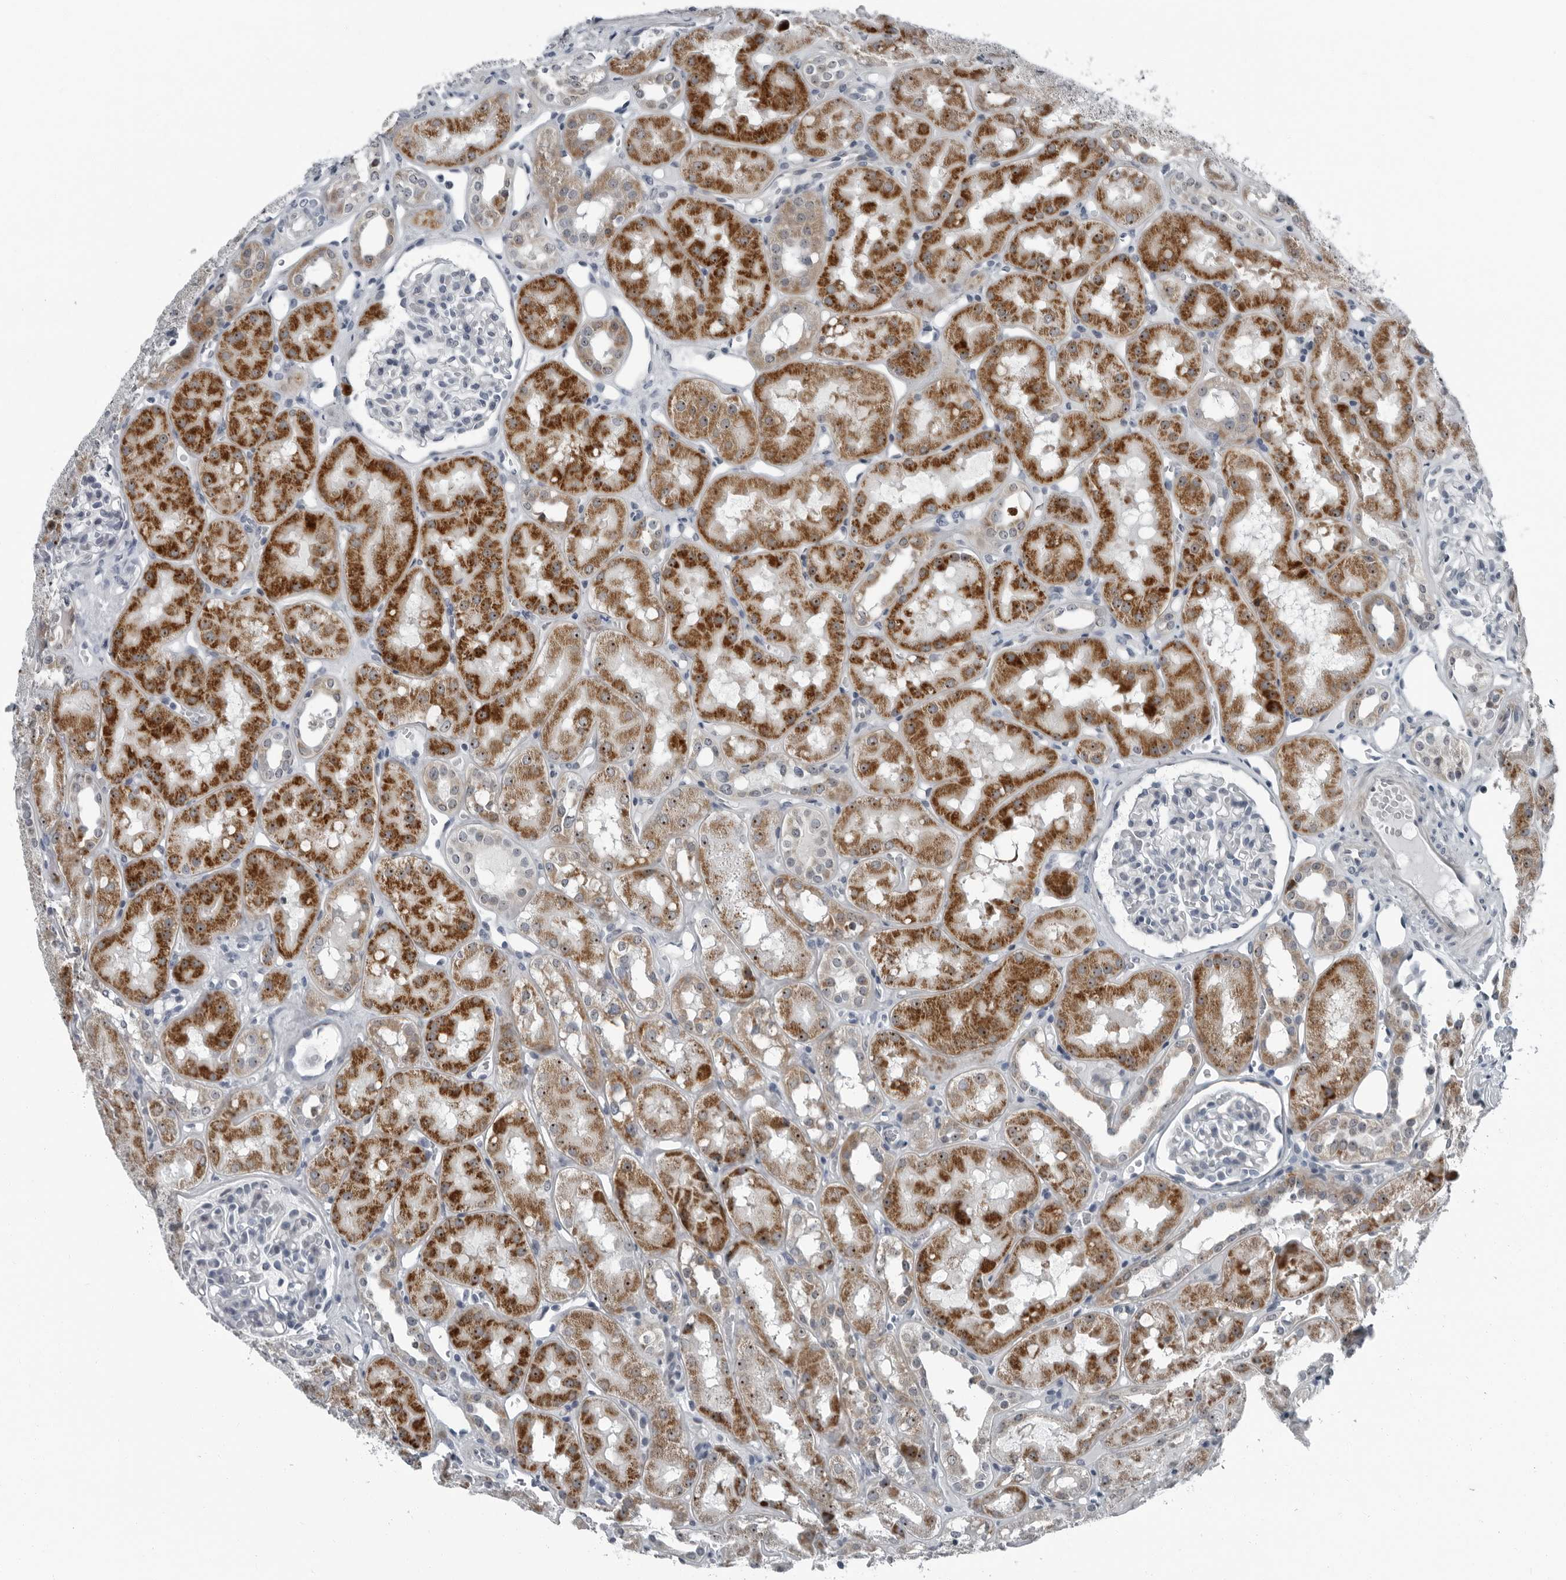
{"staining": {"intensity": "negative", "quantity": "none", "location": "none"}, "tissue": "kidney", "cell_type": "Cells in glomeruli", "image_type": "normal", "snomed": [{"axis": "morphology", "description": "Normal tissue, NOS"}, {"axis": "topography", "description": "Kidney"}], "caption": "Cells in glomeruli show no significant staining in normal kidney. (Stains: DAB IHC with hematoxylin counter stain, Microscopy: brightfield microscopy at high magnification).", "gene": "PDCD11", "patient": {"sex": "male", "age": 16}}